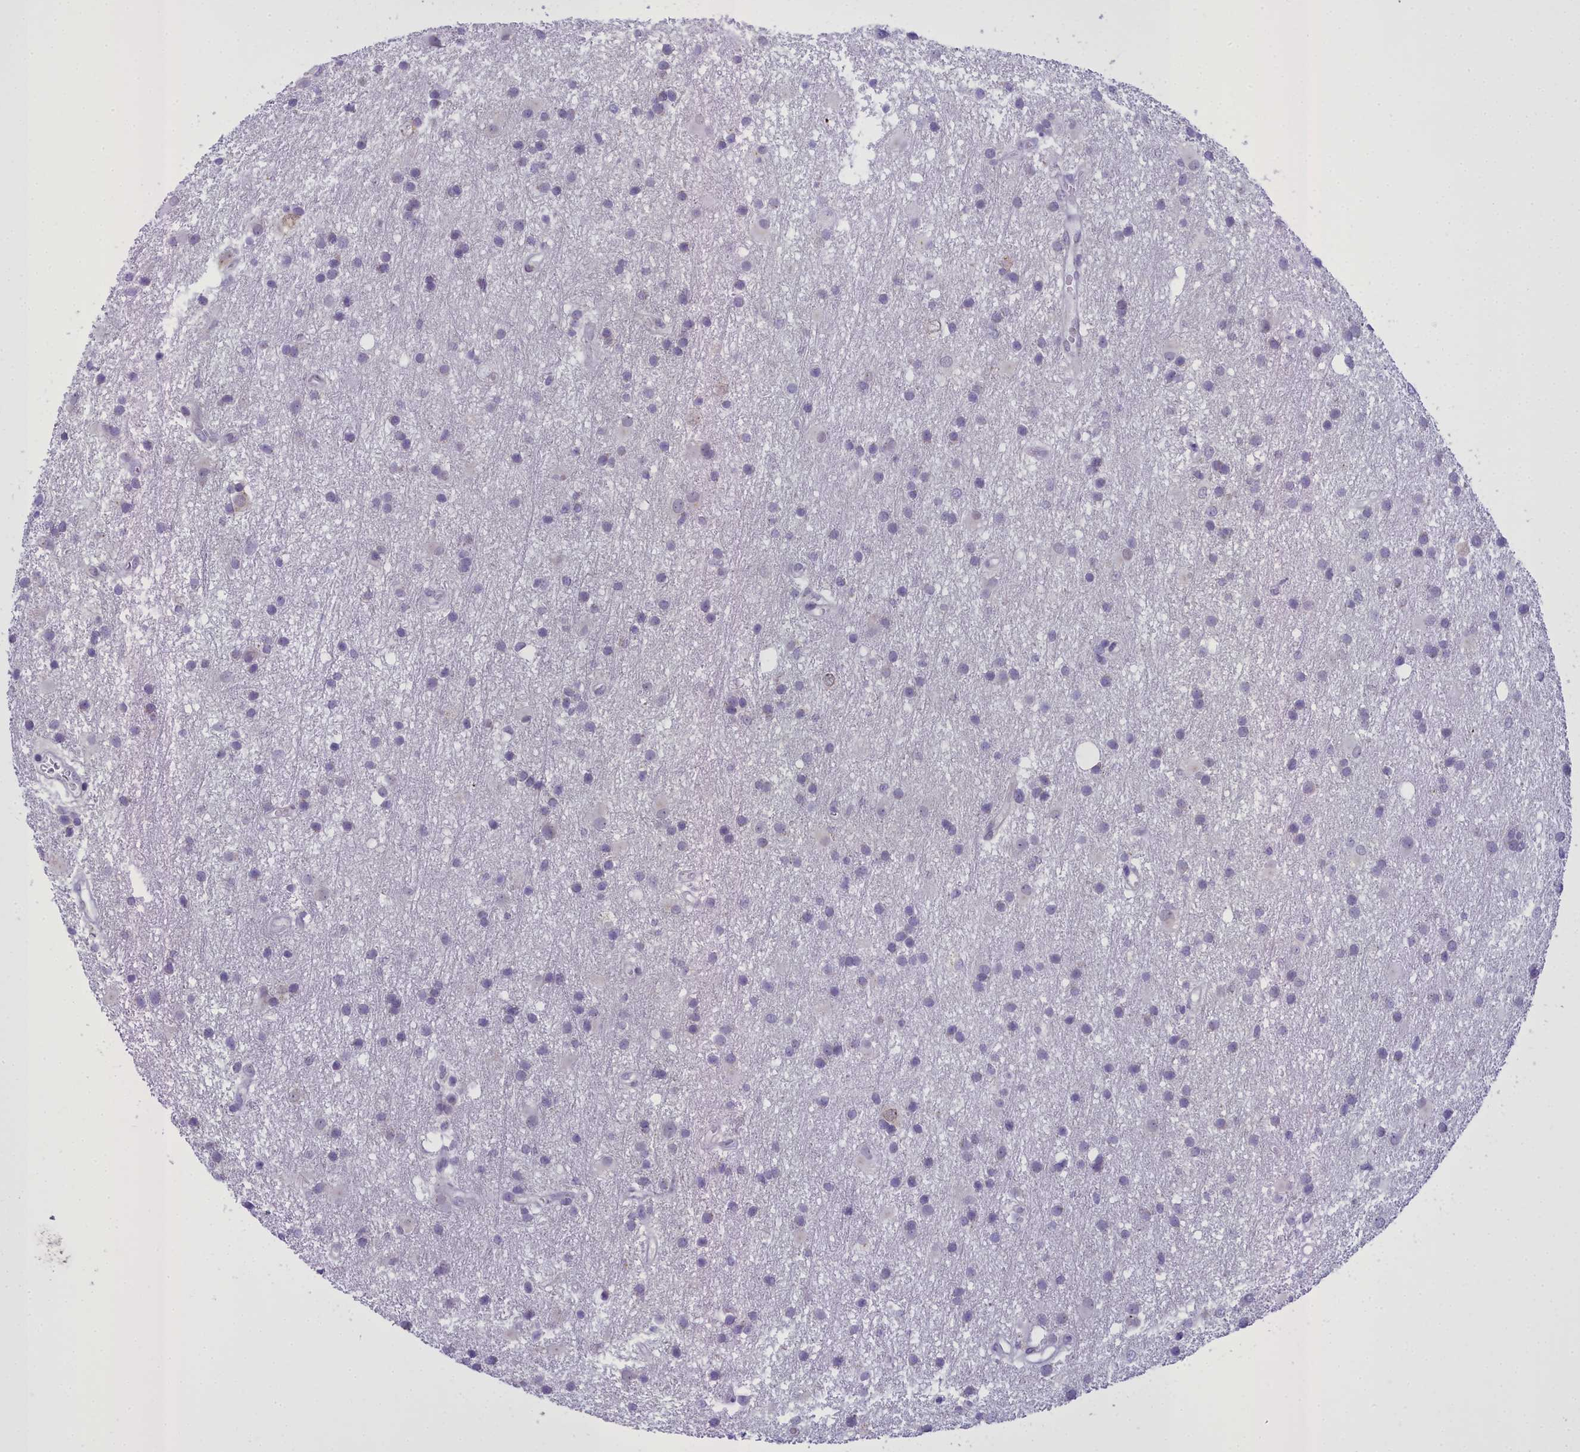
{"staining": {"intensity": "negative", "quantity": "none", "location": "none"}, "tissue": "glioma", "cell_type": "Tumor cells", "image_type": "cancer", "snomed": [{"axis": "morphology", "description": "Glioma, malignant, High grade"}, {"axis": "topography", "description": "Brain"}], "caption": "Glioma stained for a protein using IHC shows no staining tumor cells.", "gene": "B9D2", "patient": {"sex": "male", "age": 77}}